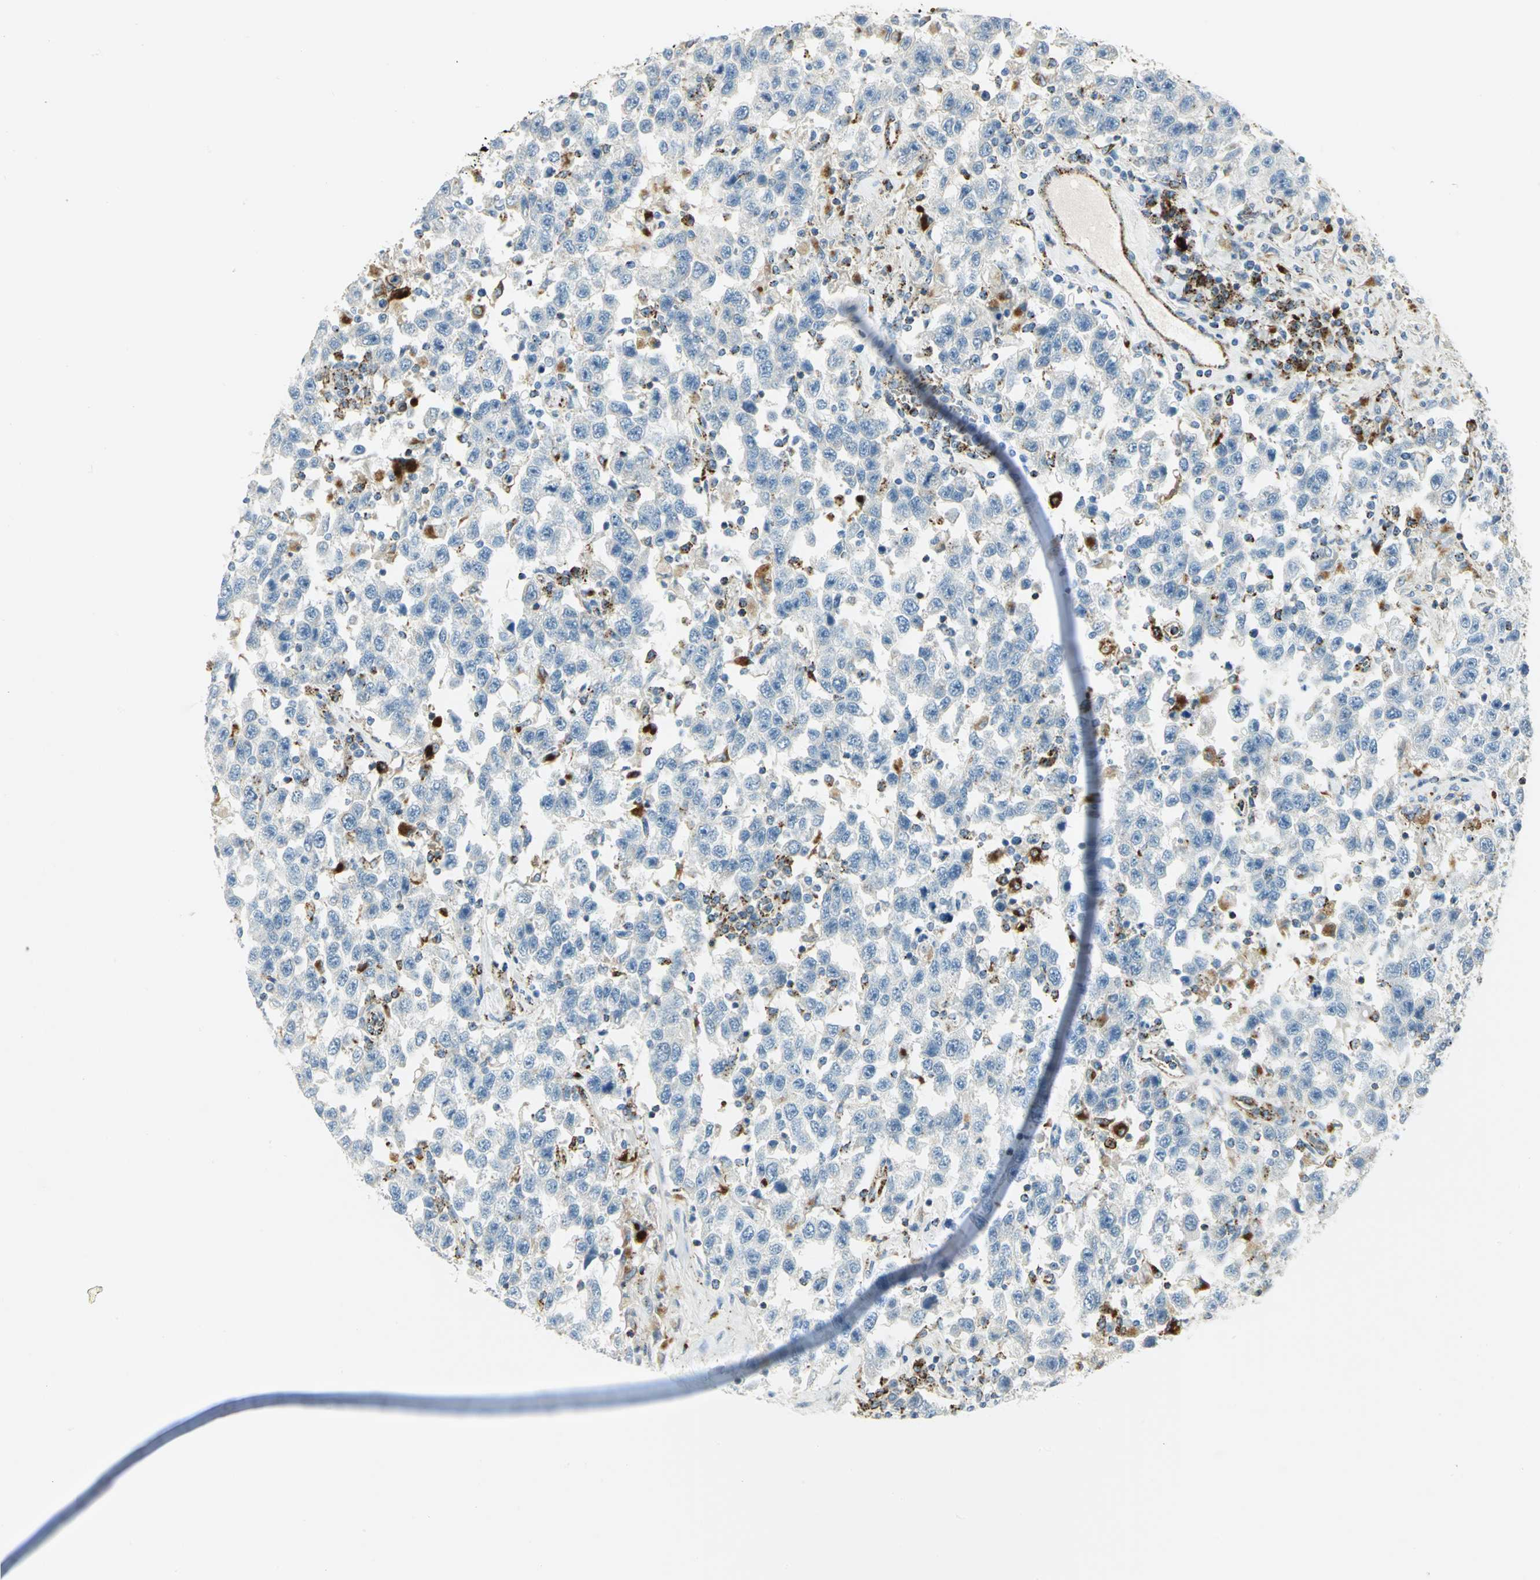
{"staining": {"intensity": "negative", "quantity": "none", "location": "none"}, "tissue": "testis cancer", "cell_type": "Tumor cells", "image_type": "cancer", "snomed": [{"axis": "morphology", "description": "Seminoma, NOS"}, {"axis": "topography", "description": "Testis"}], "caption": "A high-resolution micrograph shows immunohistochemistry staining of seminoma (testis), which reveals no significant staining in tumor cells.", "gene": "ARSA", "patient": {"sex": "male", "age": 41}}